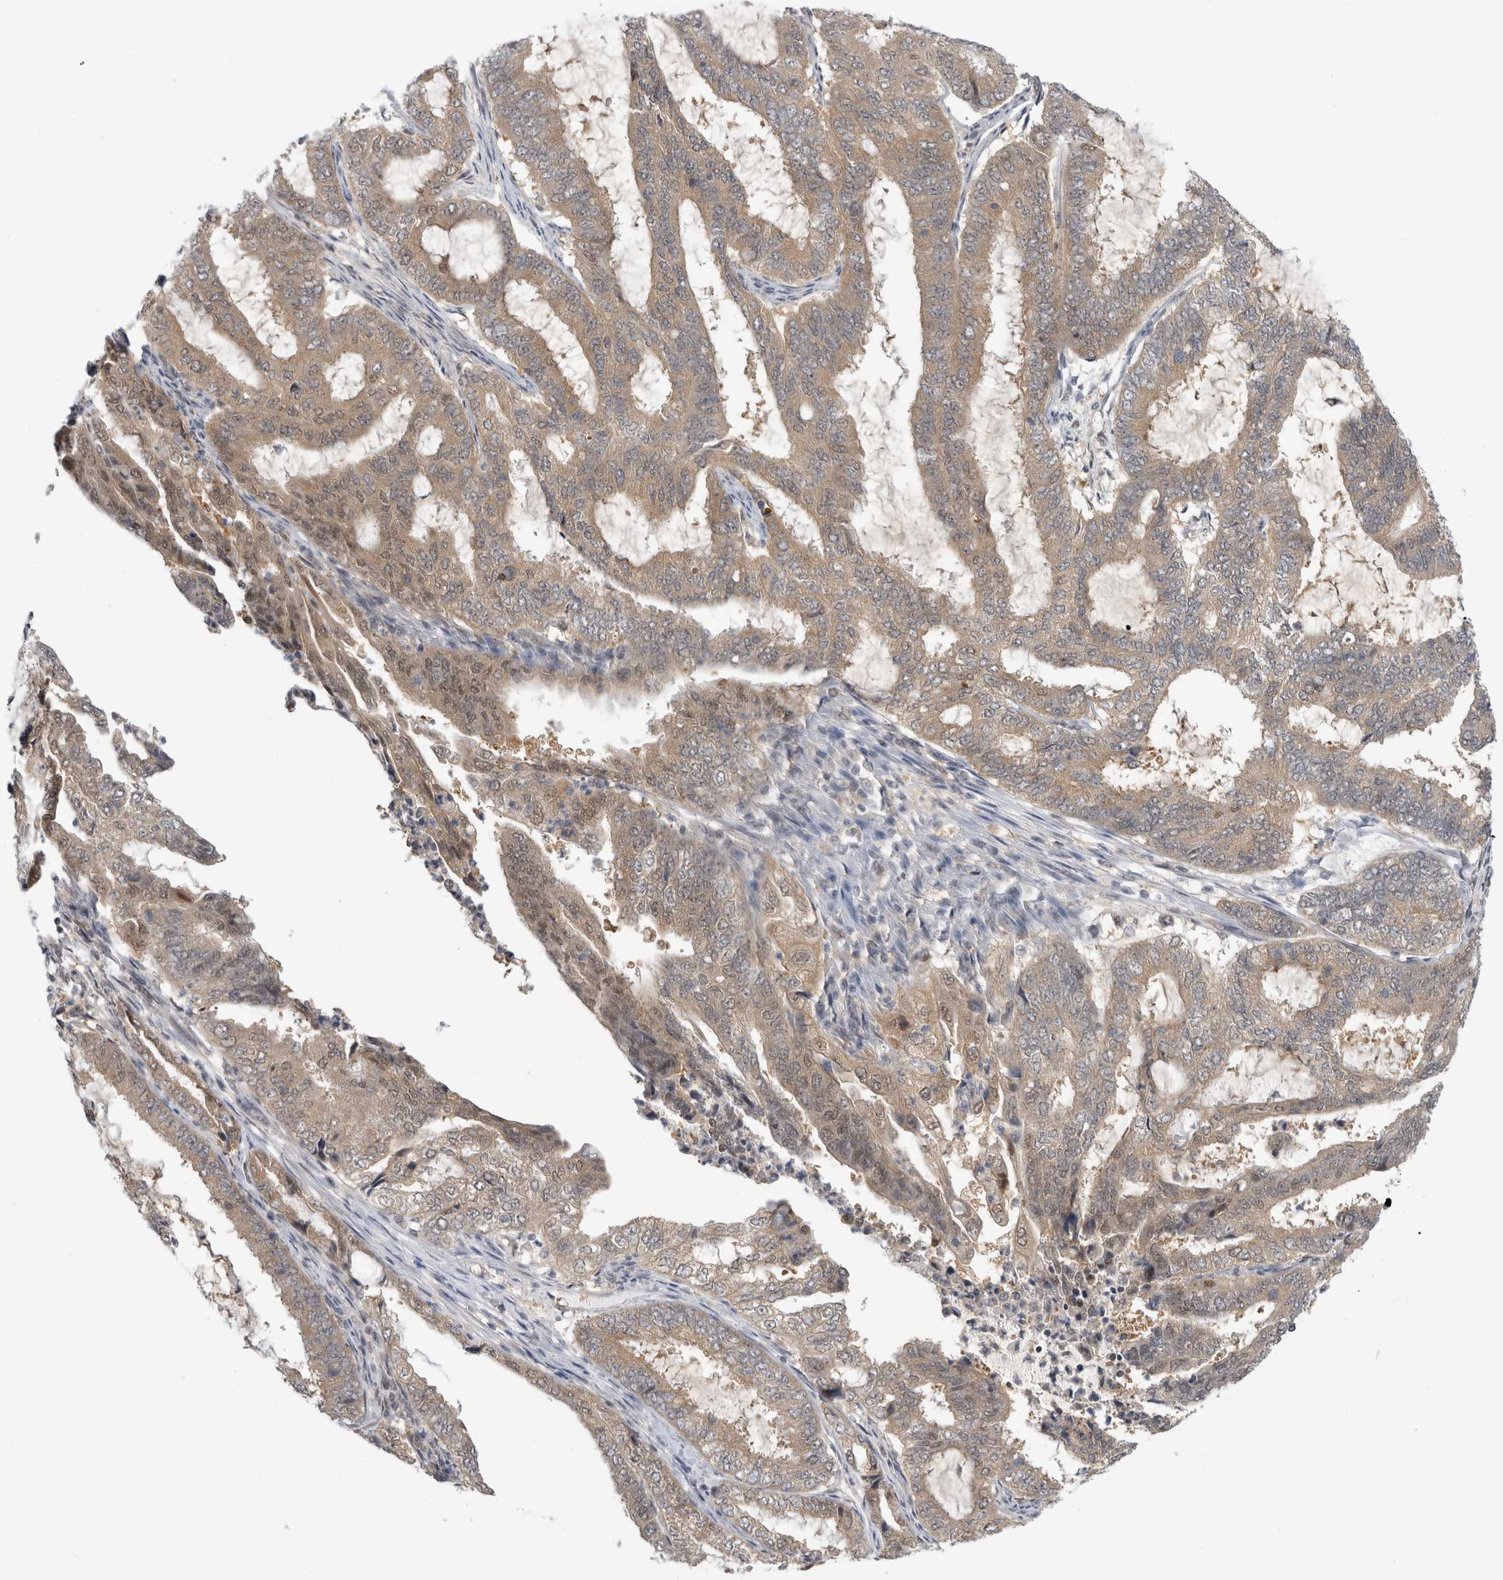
{"staining": {"intensity": "moderate", "quantity": ">75%", "location": "cytoplasmic/membranous"}, "tissue": "endometrial cancer", "cell_type": "Tumor cells", "image_type": "cancer", "snomed": [{"axis": "morphology", "description": "Adenocarcinoma, NOS"}, {"axis": "topography", "description": "Endometrium"}], "caption": "This is a micrograph of immunohistochemistry (IHC) staining of endometrial cancer (adenocarcinoma), which shows moderate positivity in the cytoplasmic/membranous of tumor cells.", "gene": "PSMB2", "patient": {"sex": "female", "age": 51}}